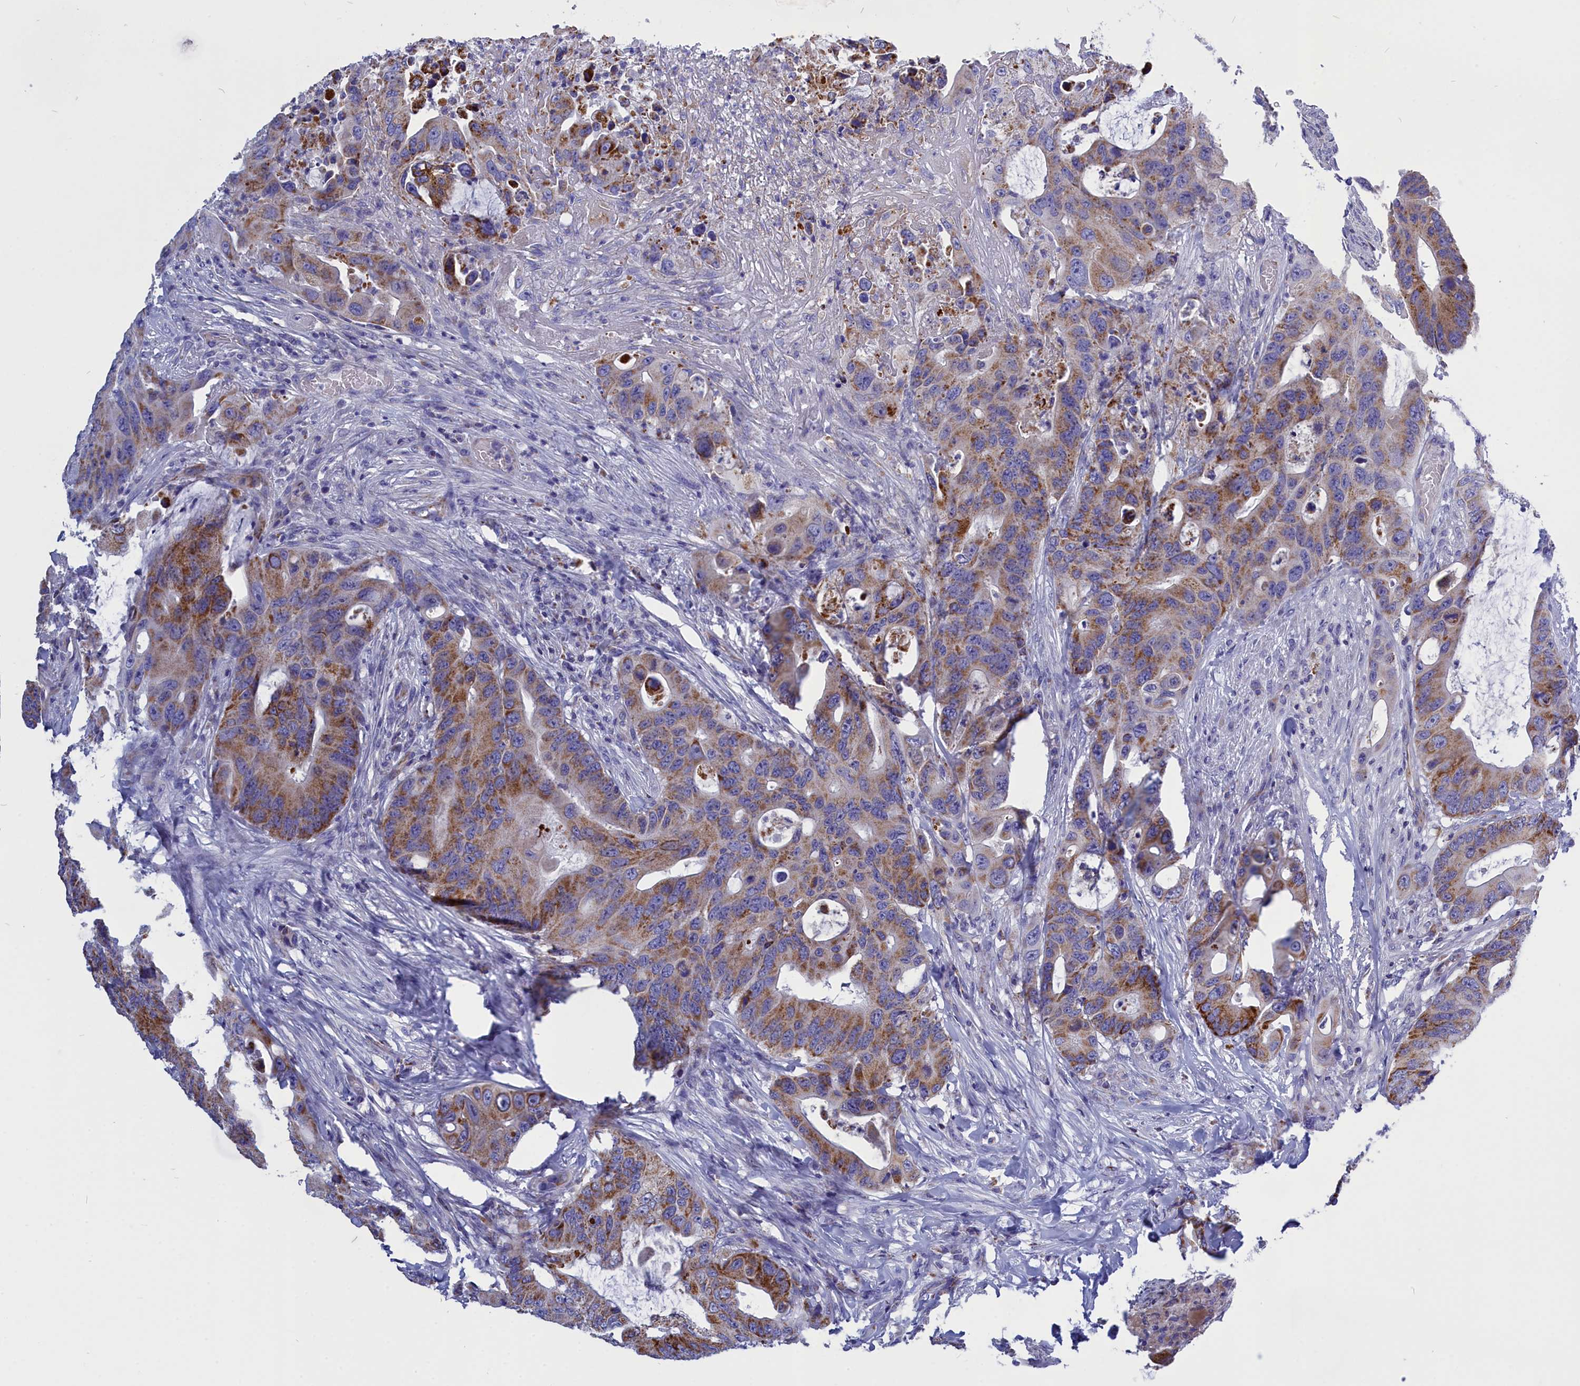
{"staining": {"intensity": "strong", "quantity": ">75%", "location": "cytoplasmic/membranous"}, "tissue": "colorectal cancer", "cell_type": "Tumor cells", "image_type": "cancer", "snomed": [{"axis": "morphology", "description": "Adenocarcinoma, NOS"}, {"axis": "topography", "description": "Colon"}], "caption": "Colorectal cancer (adenocarcinoma) stained for a protein exhibits strong cytoplasmic/membranous positivity in tumor cells.", "gene": "CCRL2", "patient": {"sex": "male", "age": 71}}